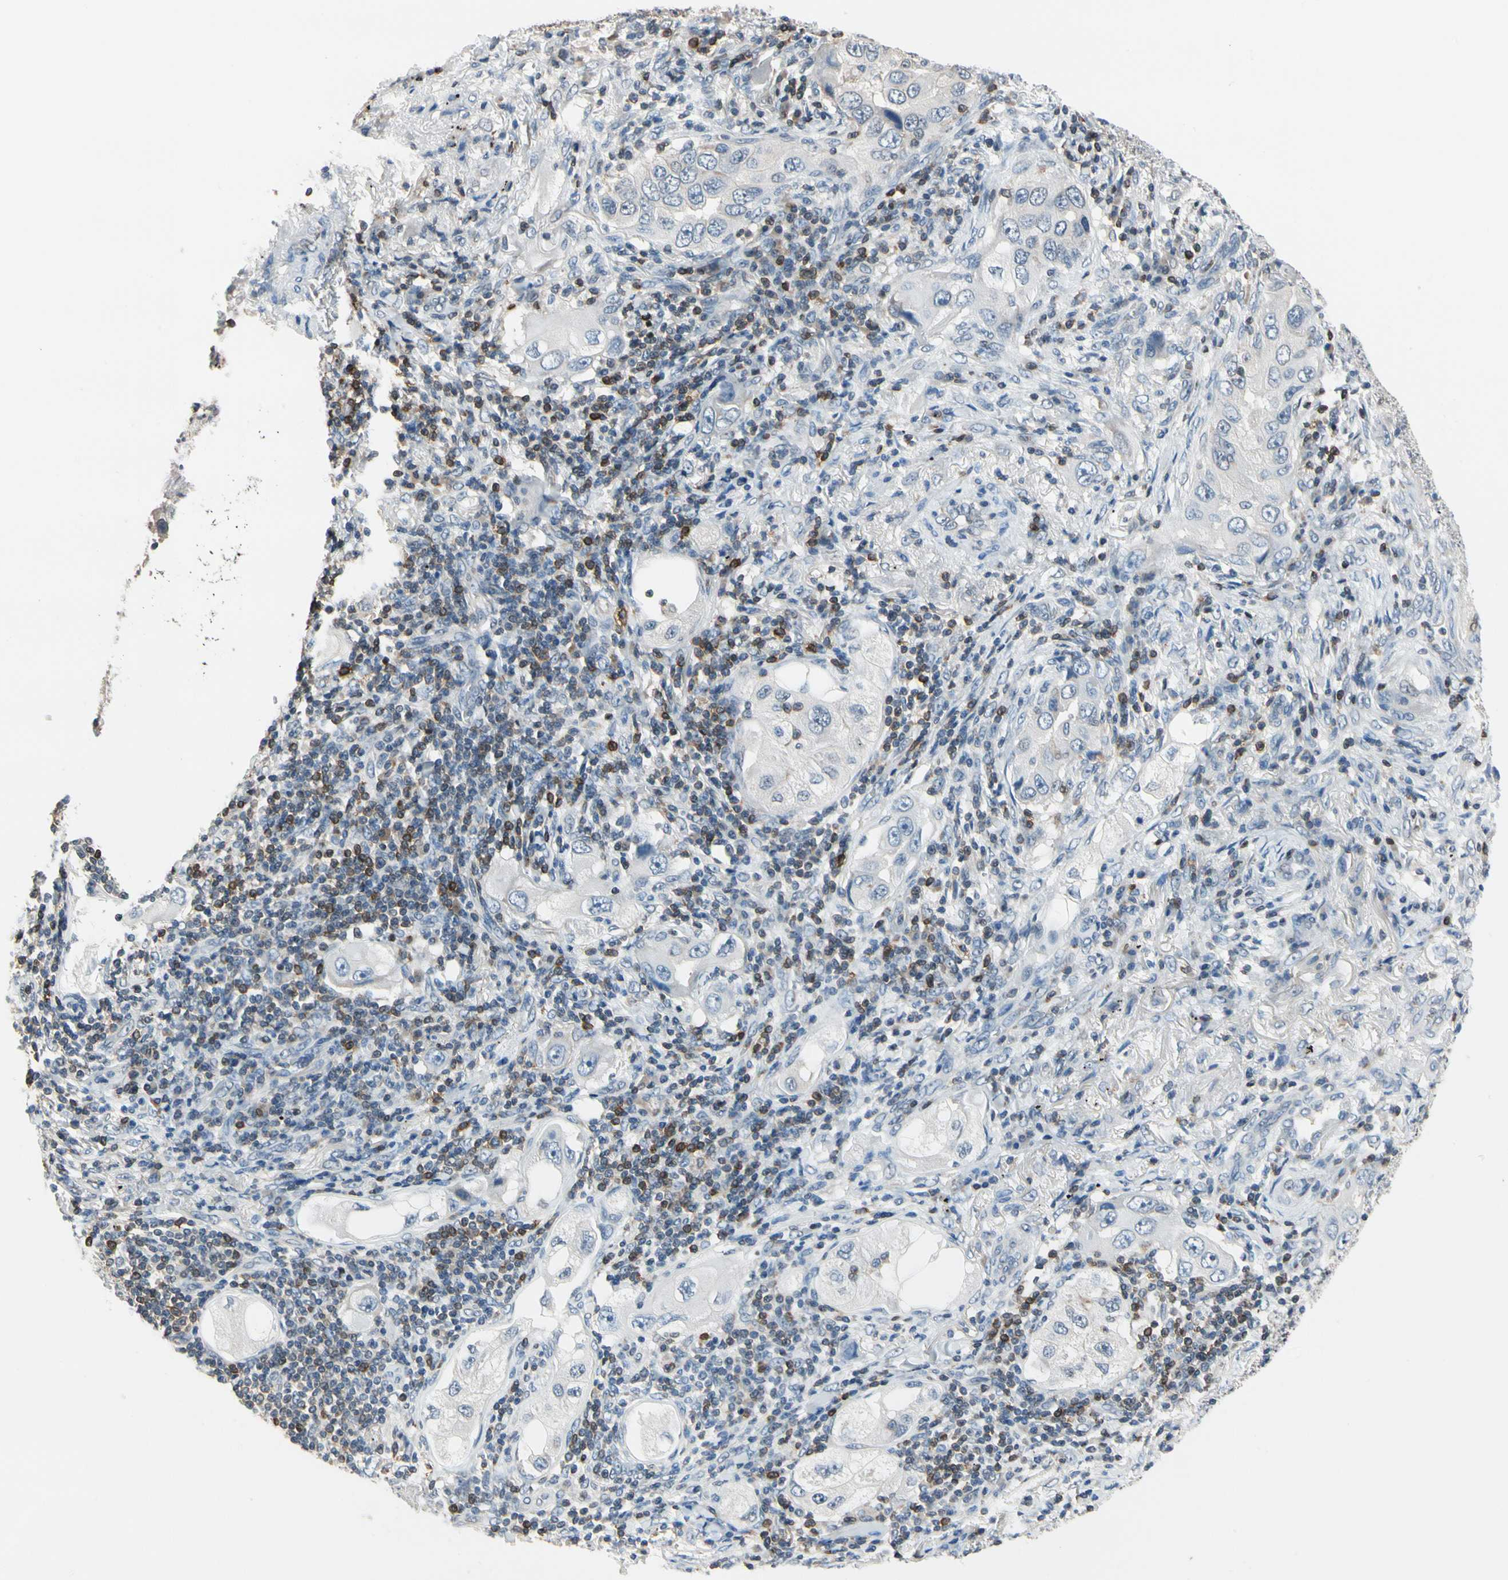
{"staining": {"intensity": "weak", "quantity": "<25%", "location": "cytoplasmic/membranous"}, "tissue": "lung cancer", "cell_type": "Tumor cells", "image_type": "cancer", "snomed": [{"axis": "morphology", "description": "Adenocarcinoma, NOS"}, {"axis": "topography", "description": "Lung"}], "caption": "This is an immunohistochemistry (IHC) micrograph of human lung adenocarcinoma. There is no positivity in tumor cells.", "gene": "NFATC2", "patient": {"sex": "female", "age": 65}}